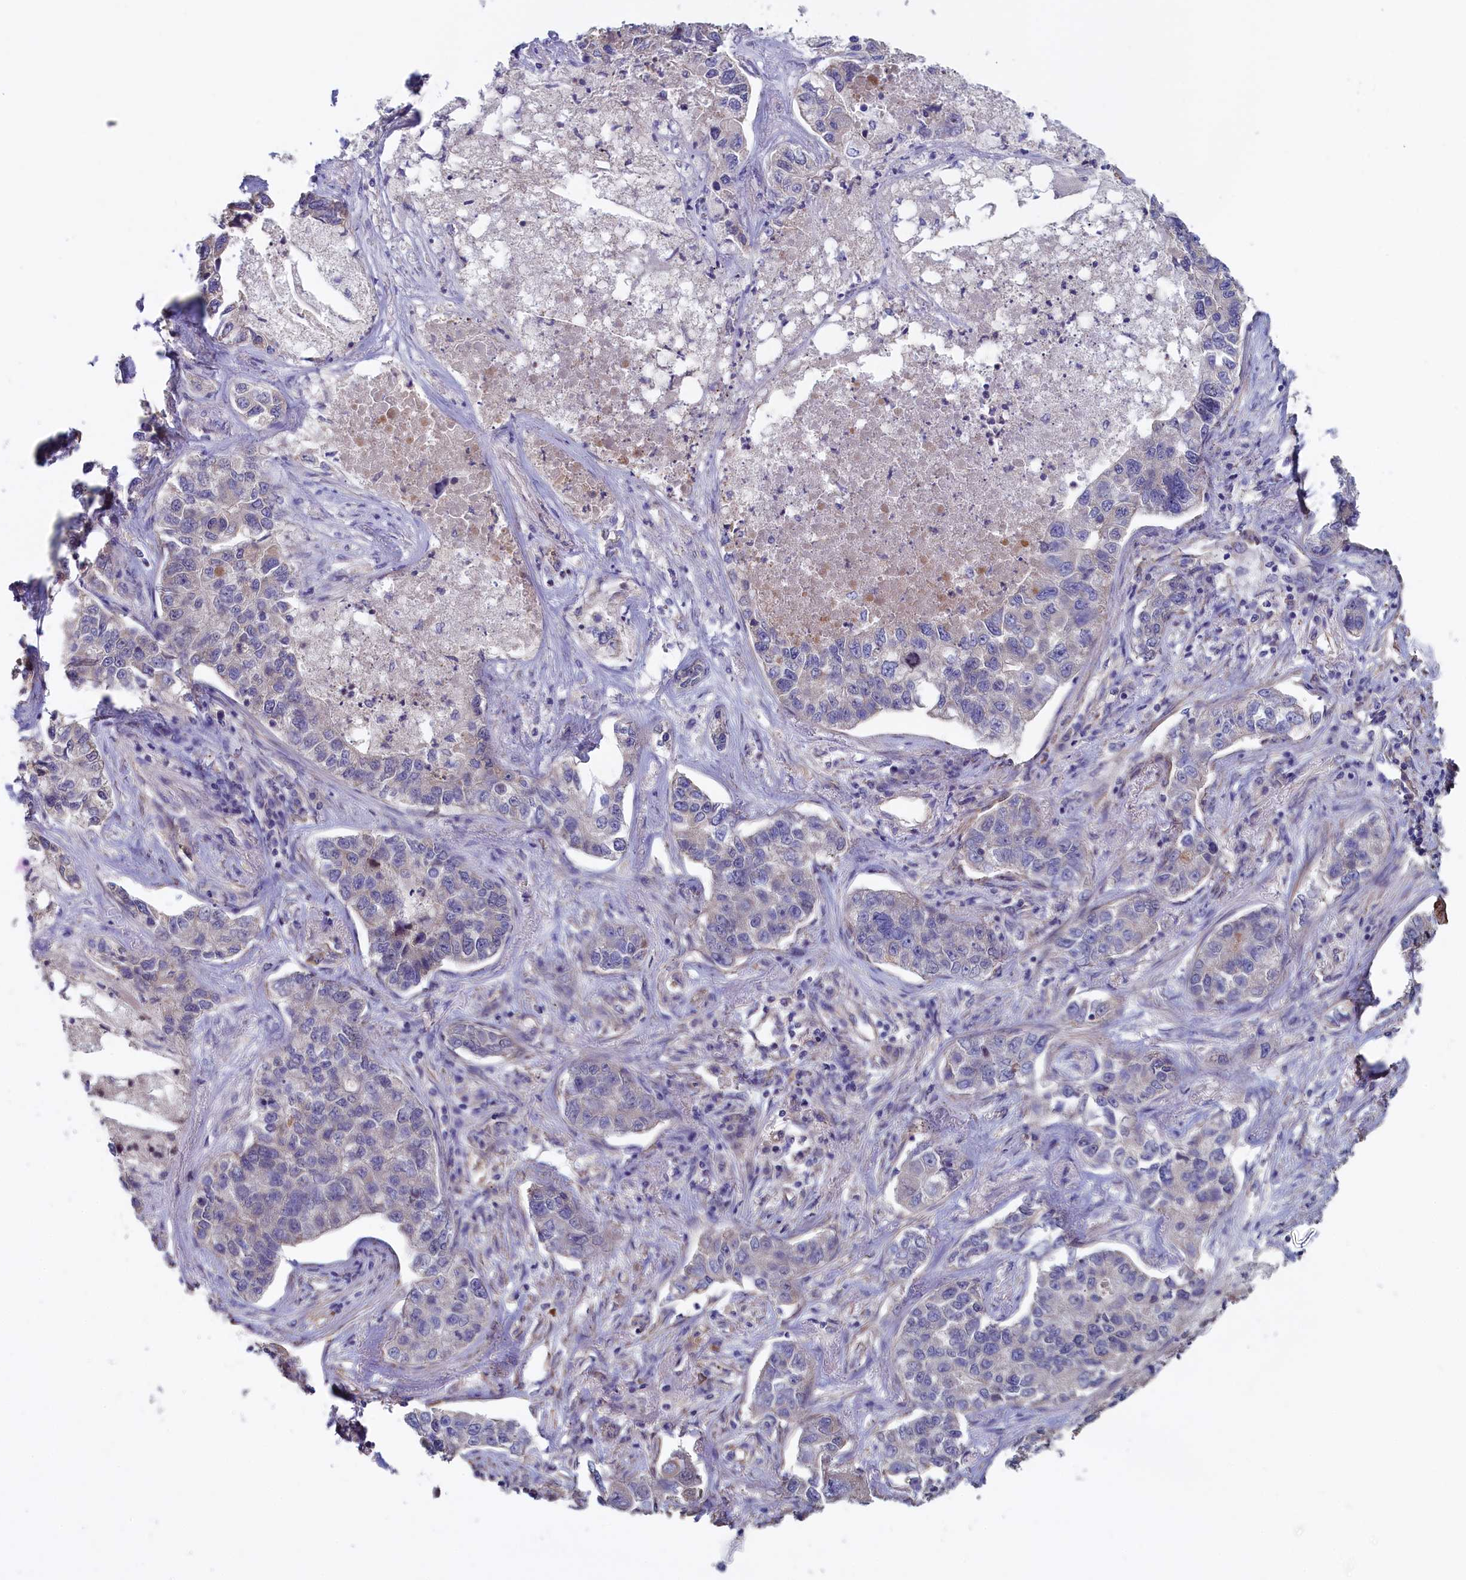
{"staining": {"intensity": "negative", "quantity": "none", "location": "none"}, "tissue": "lung cancer", "cell_type": "Tumor cells", "image_type": "cancer", "snomed": [{"axis": "morphology", "description": "Adenocarcinoma, NOS"}, {"axis": "topography", "description": "Lung"}], "caption": "The IHC image has no significant positivity in tumor cells of lung cancer (adenocarcinoma) tissue.", "gene": "ANKRD2", "patient": {"sex": "male", "age": 49}}